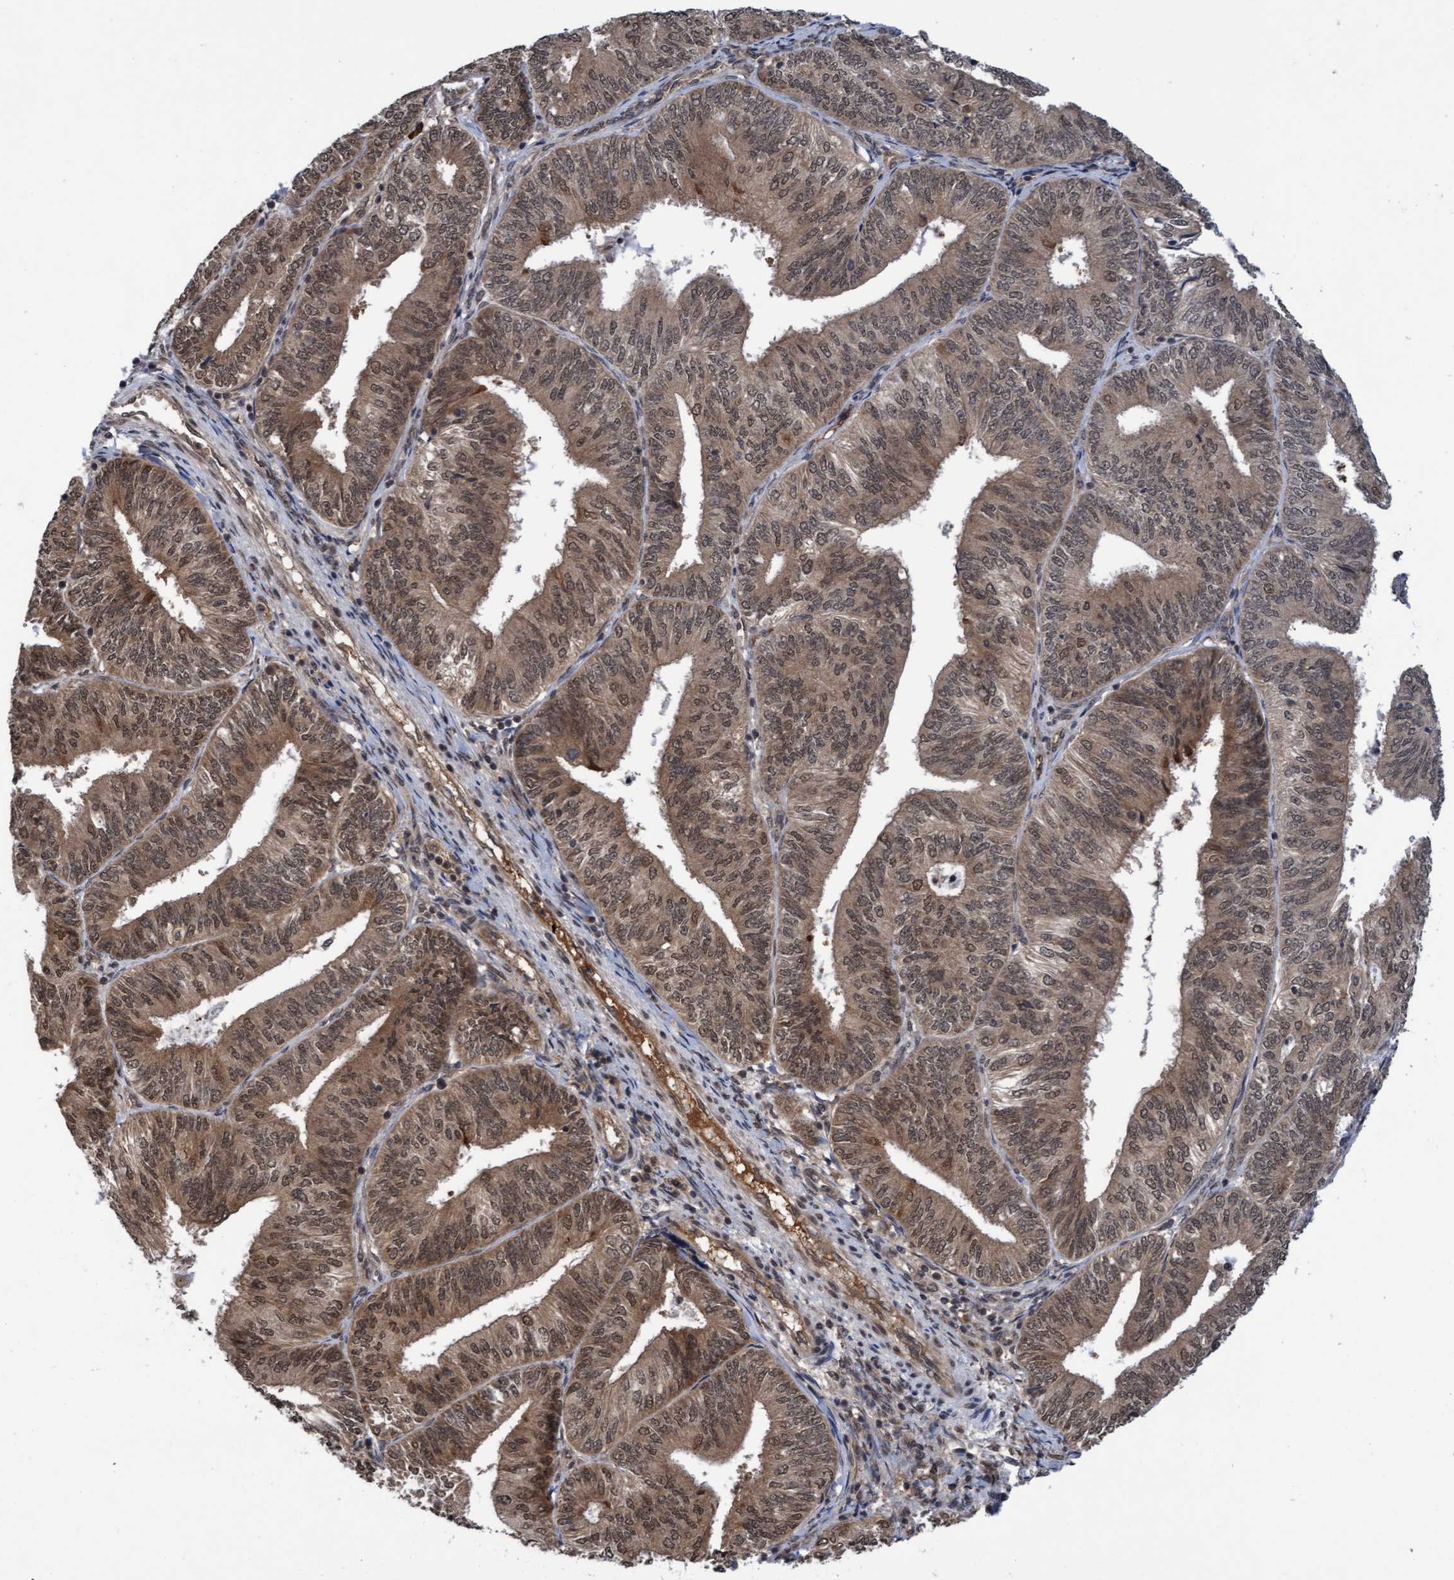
{"staining": {"intensity": "moderate", "quantity": ">75%", "location": "cytoplasmic/membranous,nuclear"}, "tissue": "endometrial cancer", "cell_type": "Tumor cells", "image_type": "cancer", "snomed": [{"axis": "morphology", "description": "Adenocarcinoma, NOS"}, {"axis": "topography", "description": "Endometrium"}], "caption": "Protein analysis of endometrial adenocarcinoma tissue displays moderate cytoplasmic/membranous and nuclear staining in approximately >75% of tumor cells.", "gene": "WASF1", "patient": {"sex": "female", "age": 58}}